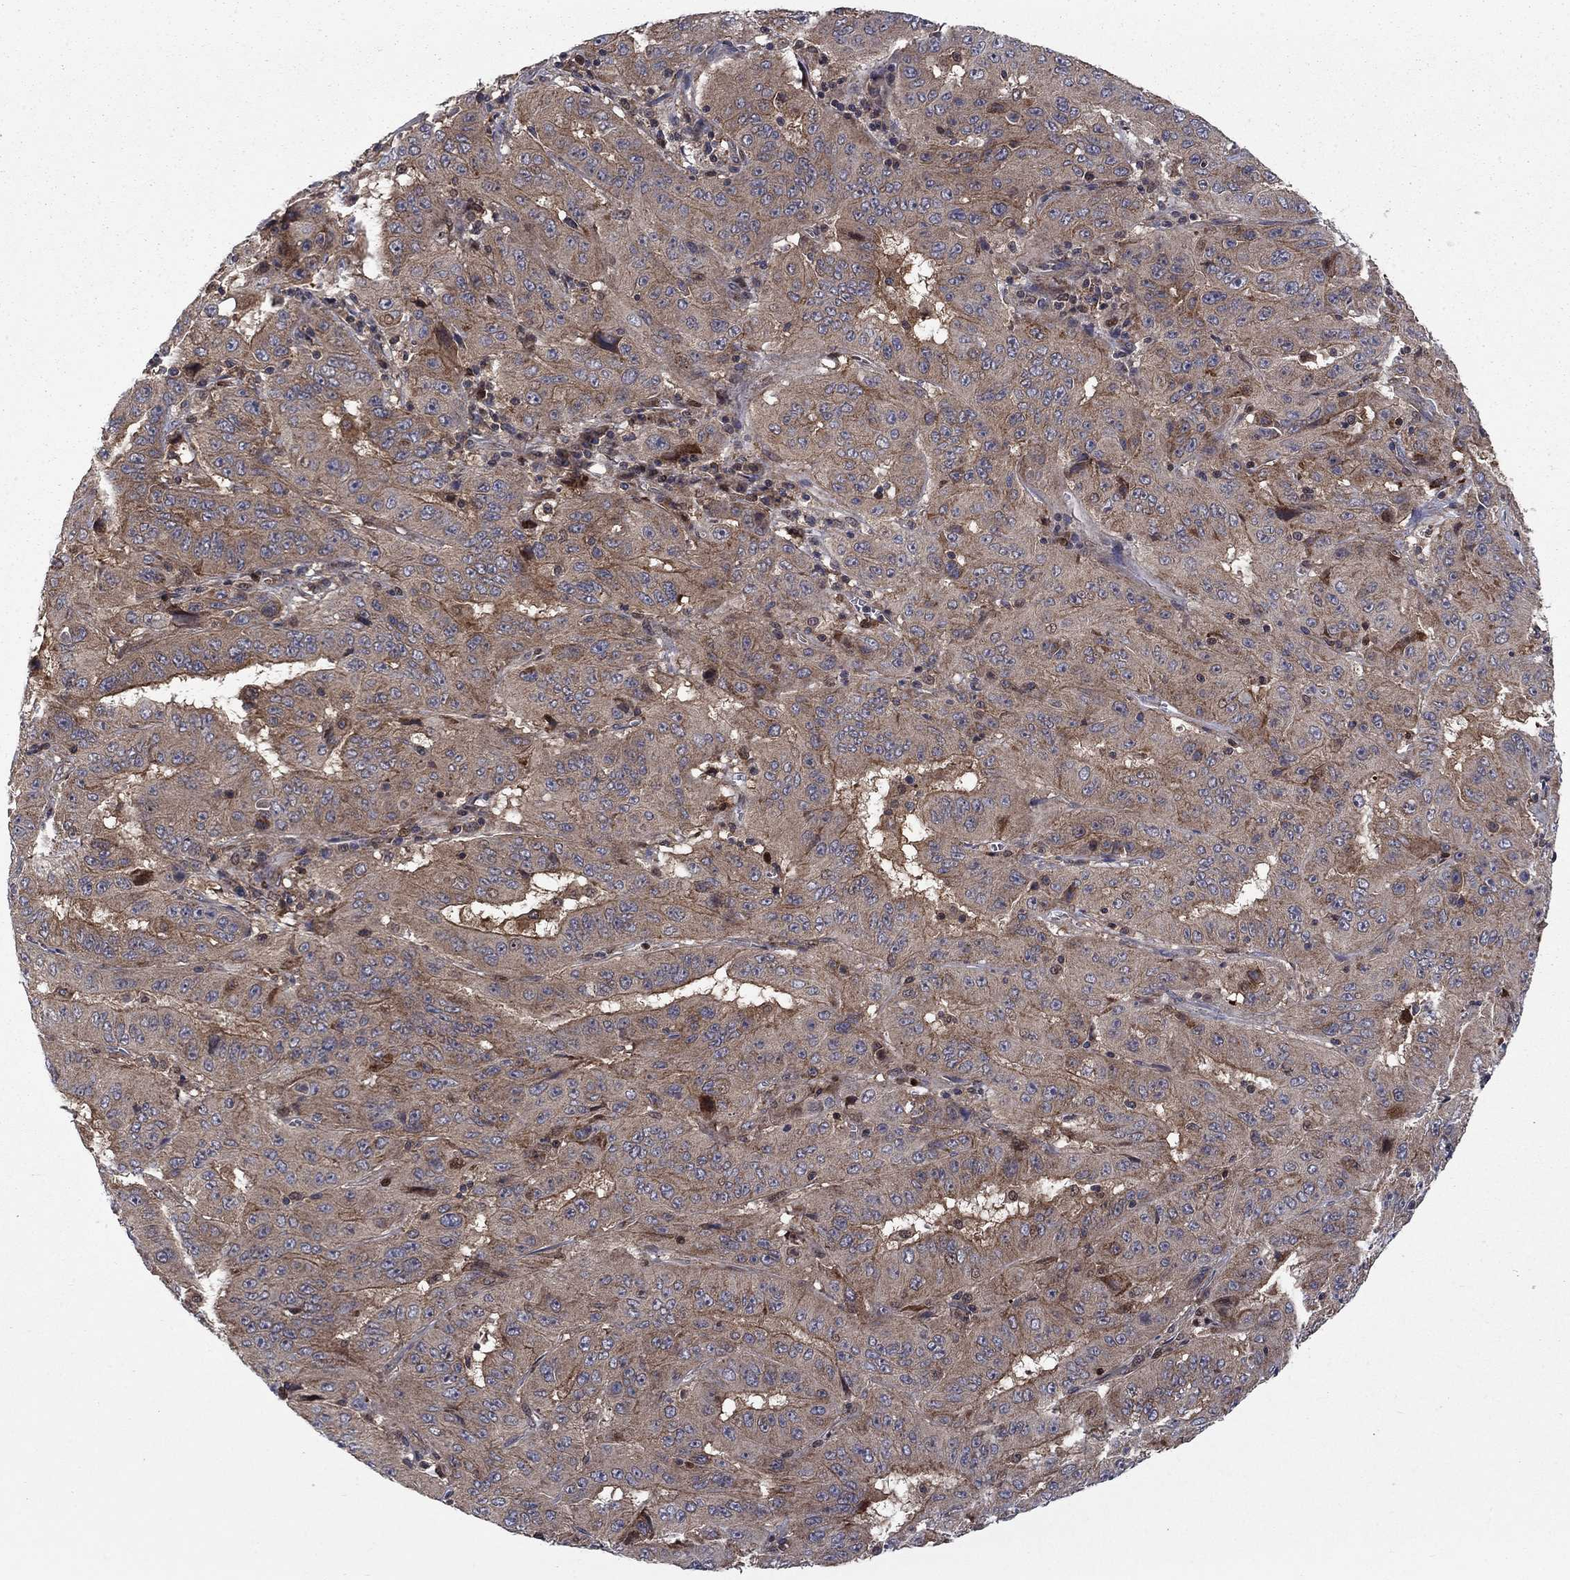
{"staining": {"intensity": "moderate", "quantity": "25%-75%", "location": "cytoplasmic/membranous"}, "tissue": "pancreatic cancer", "cell_type": "Tumor cells", "image_type": "cancer", "snomed": [{"axis": "morphology", "description": "Adenocarcinoma, NOS"}, {"axis": "topography", "description": "Pancreas"}], "caption": "Pancreatic adenocarcinoma stained with DAB IHC demonstrates medium levels of moderate cytoplasmic/membranous positivity in approximately 25%-75% of tumor cells. Immunohistochemistry (ihc) stains the protein in brown and the nuclei are stained blue.", "gene": "HDAC4", "patient": {"sex": "male", "age": 63}}